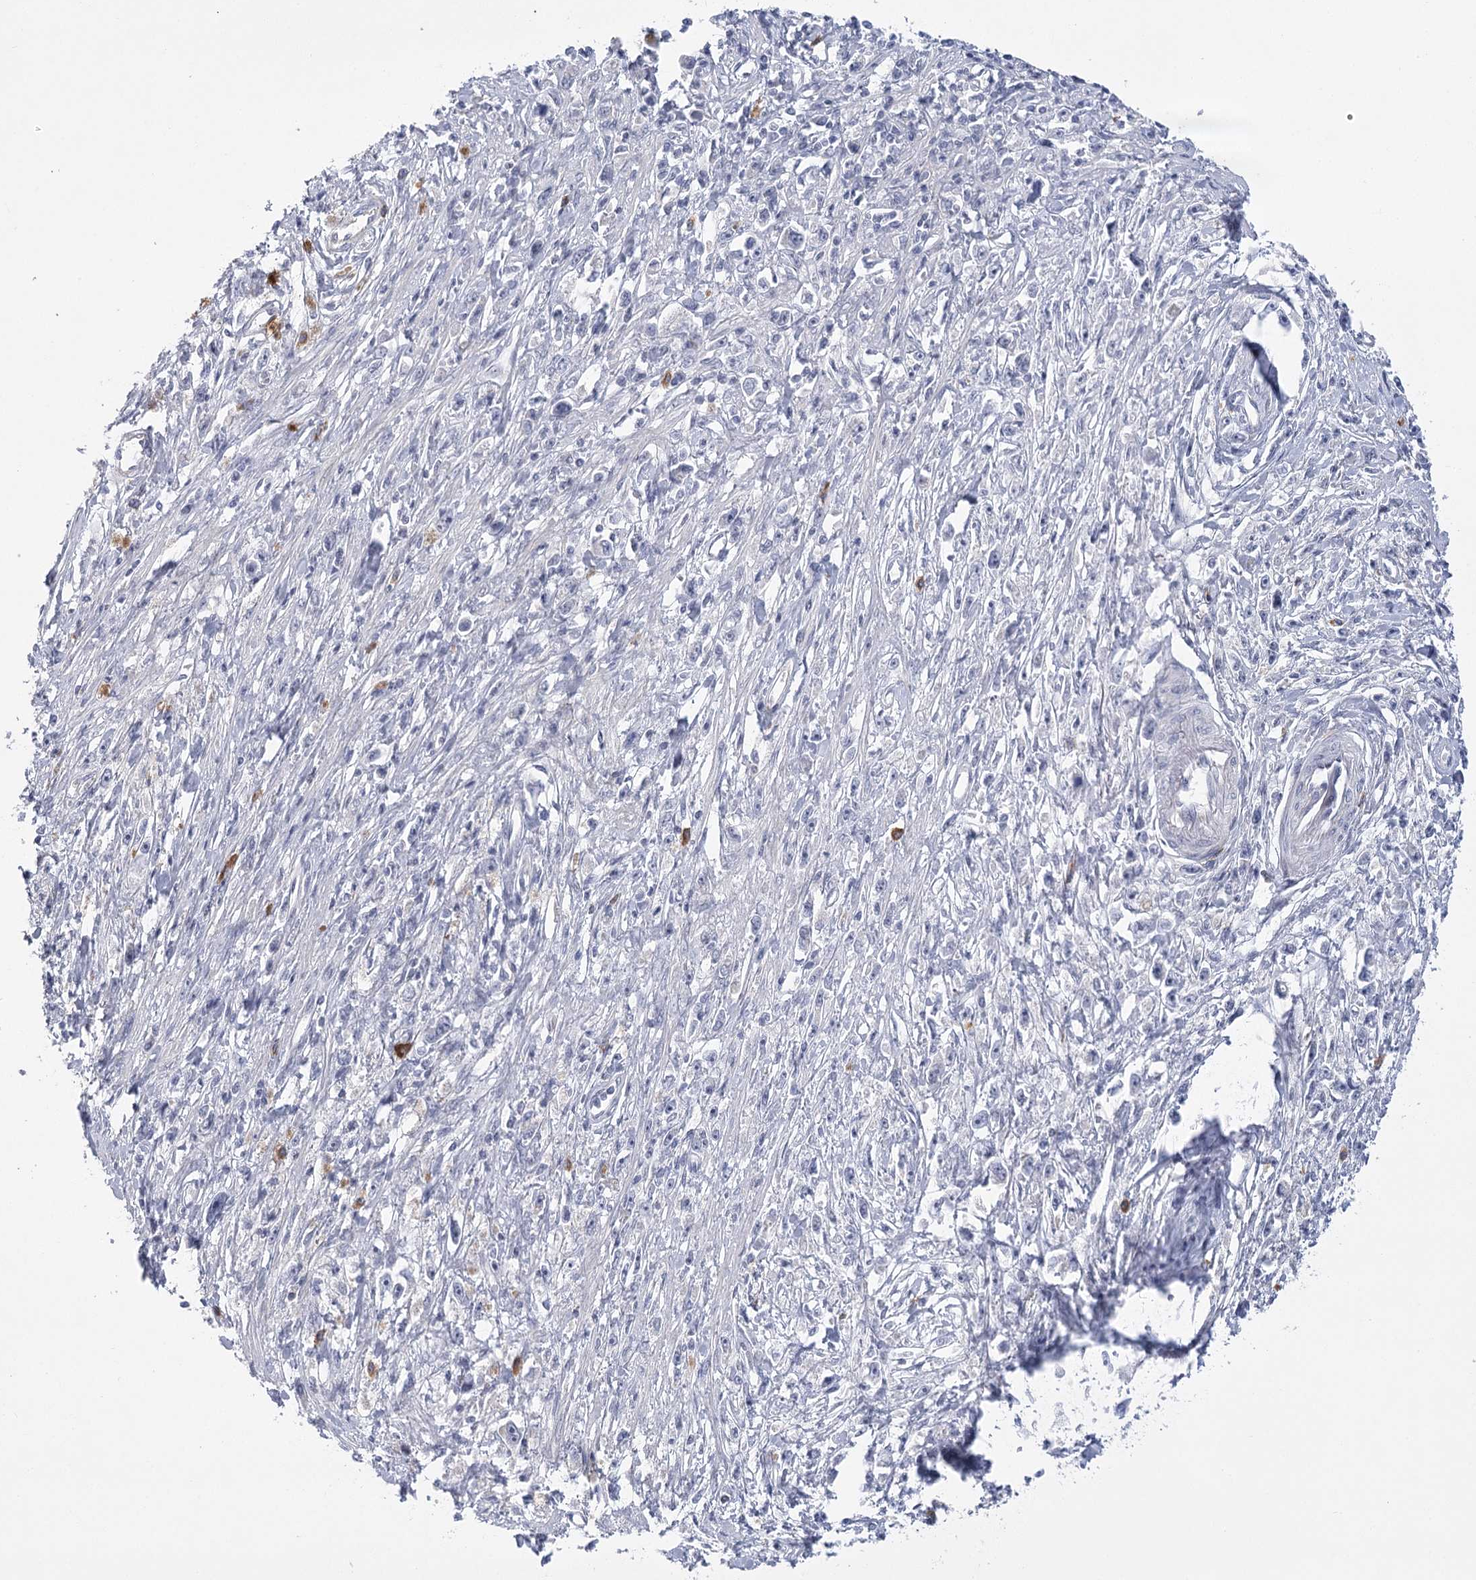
{"staining": {"intensity": "negative", "quantity": "none", "location": "none"}, "tissue": "stomach cancer", "cell_type": "Tumor cells", "image_type": "cancer", "snomed": [{"axis": "morphology", "description": "Adenocarcinoma, NOS"}, {"axis": "topography", "description": "Stomach"}], "caption": "Adenocarcinoma (stomach) stained for a protein using immunohistochemistry (IHC) displays no staining tumor cells.", "gene": "FAM76B", "patient": {"sex": "female", "age": 59}}